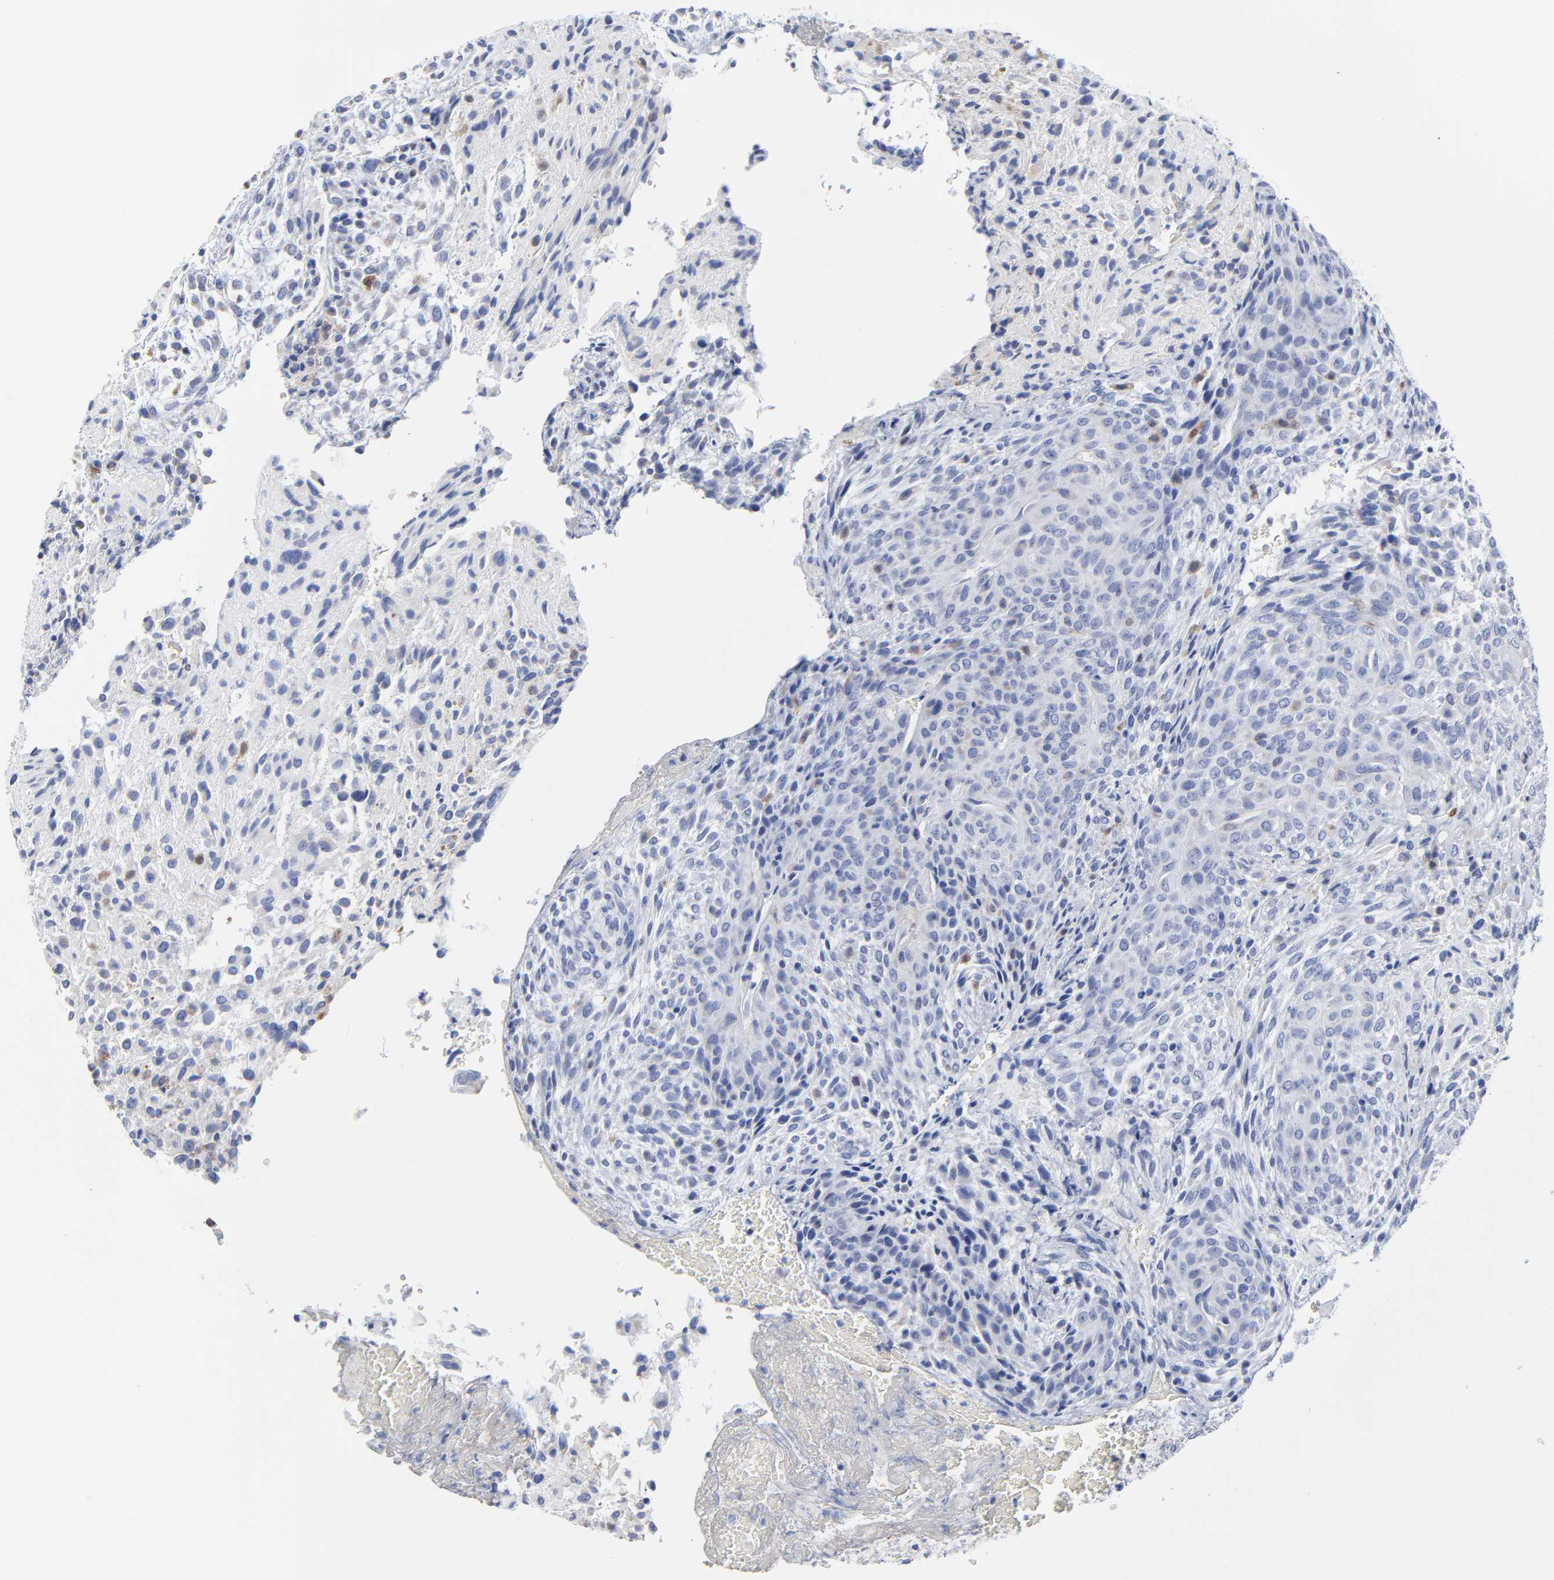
{"staining": {"intensity": "negative", "quantity": "none", "location": "none"}, "tissue": "glioma", "cell_type": "Tumor cells", "image_type": "cancer", "snomed": [{"axis": "morphology", "description": "Glioma, malignant, High grade"}, {"axis": "topography", "description": "Cerebral cortex"}], "caption": "Malignant glioma (high-grade) was stained to show a protein in brown. There is no significant staining in tumor cells.", "gene": "PTP4A1", "patient": {"sex": "female", "age": 55}}